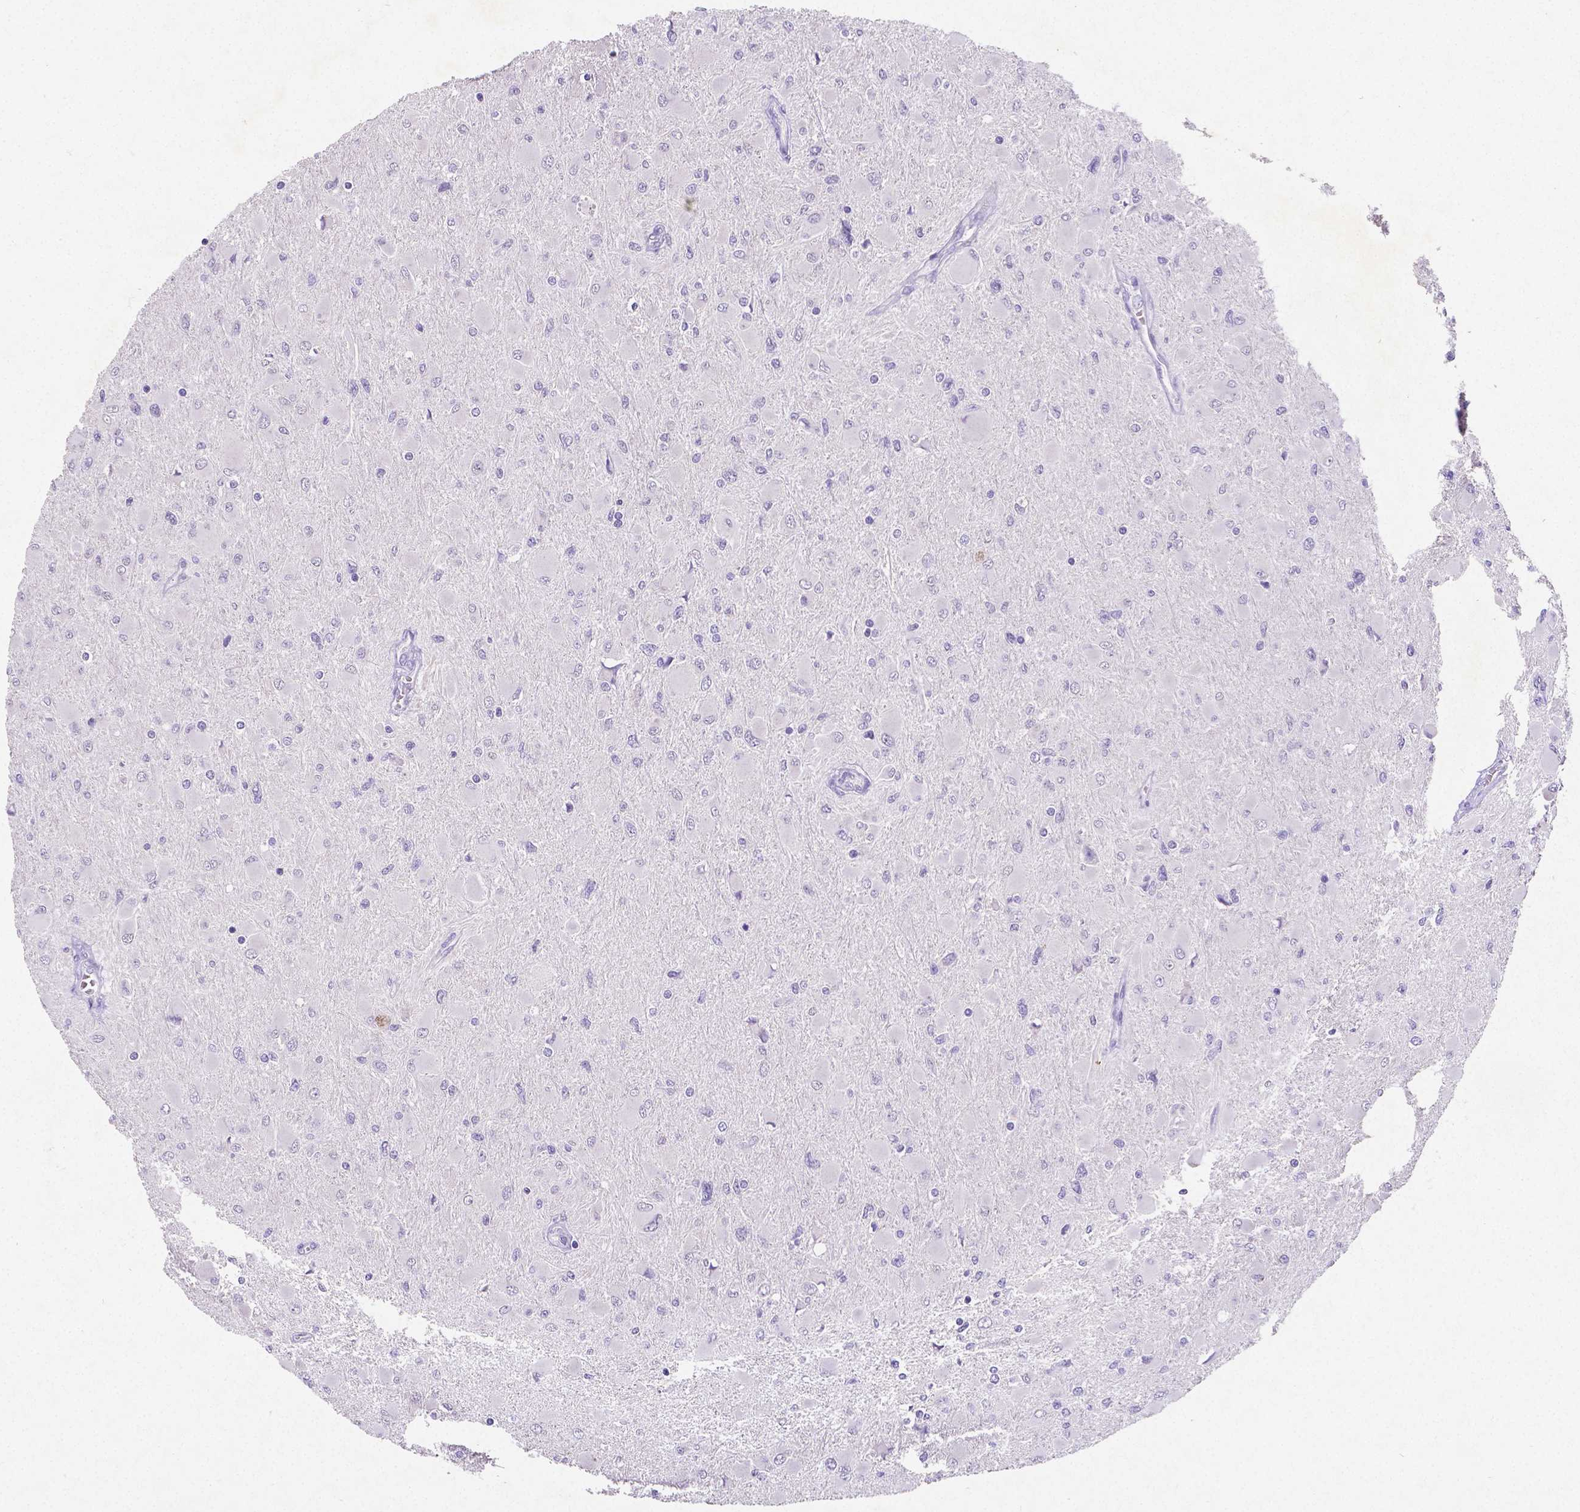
{"staining": {"intensity": "negative", "quantity": "none", "location": "none"}, "tissue": "glioma", "cell_type": "Tumor cells", "image_type": "cancer", "snomed": [{"axis": "morphology", "description": "Glioma, malignant, High grade"}, {"axis": "topography", "description": "Cerebral cortex"}], "caption": "Tumor cells are negative for brown protein staining in malignant glioma (high-grade). (DAB immunohistochemistry (IHC) visualized using brightfield microscopy, high magnification).", "gene": "SATB2", "patient": {"sex": "female", "age": 36}}